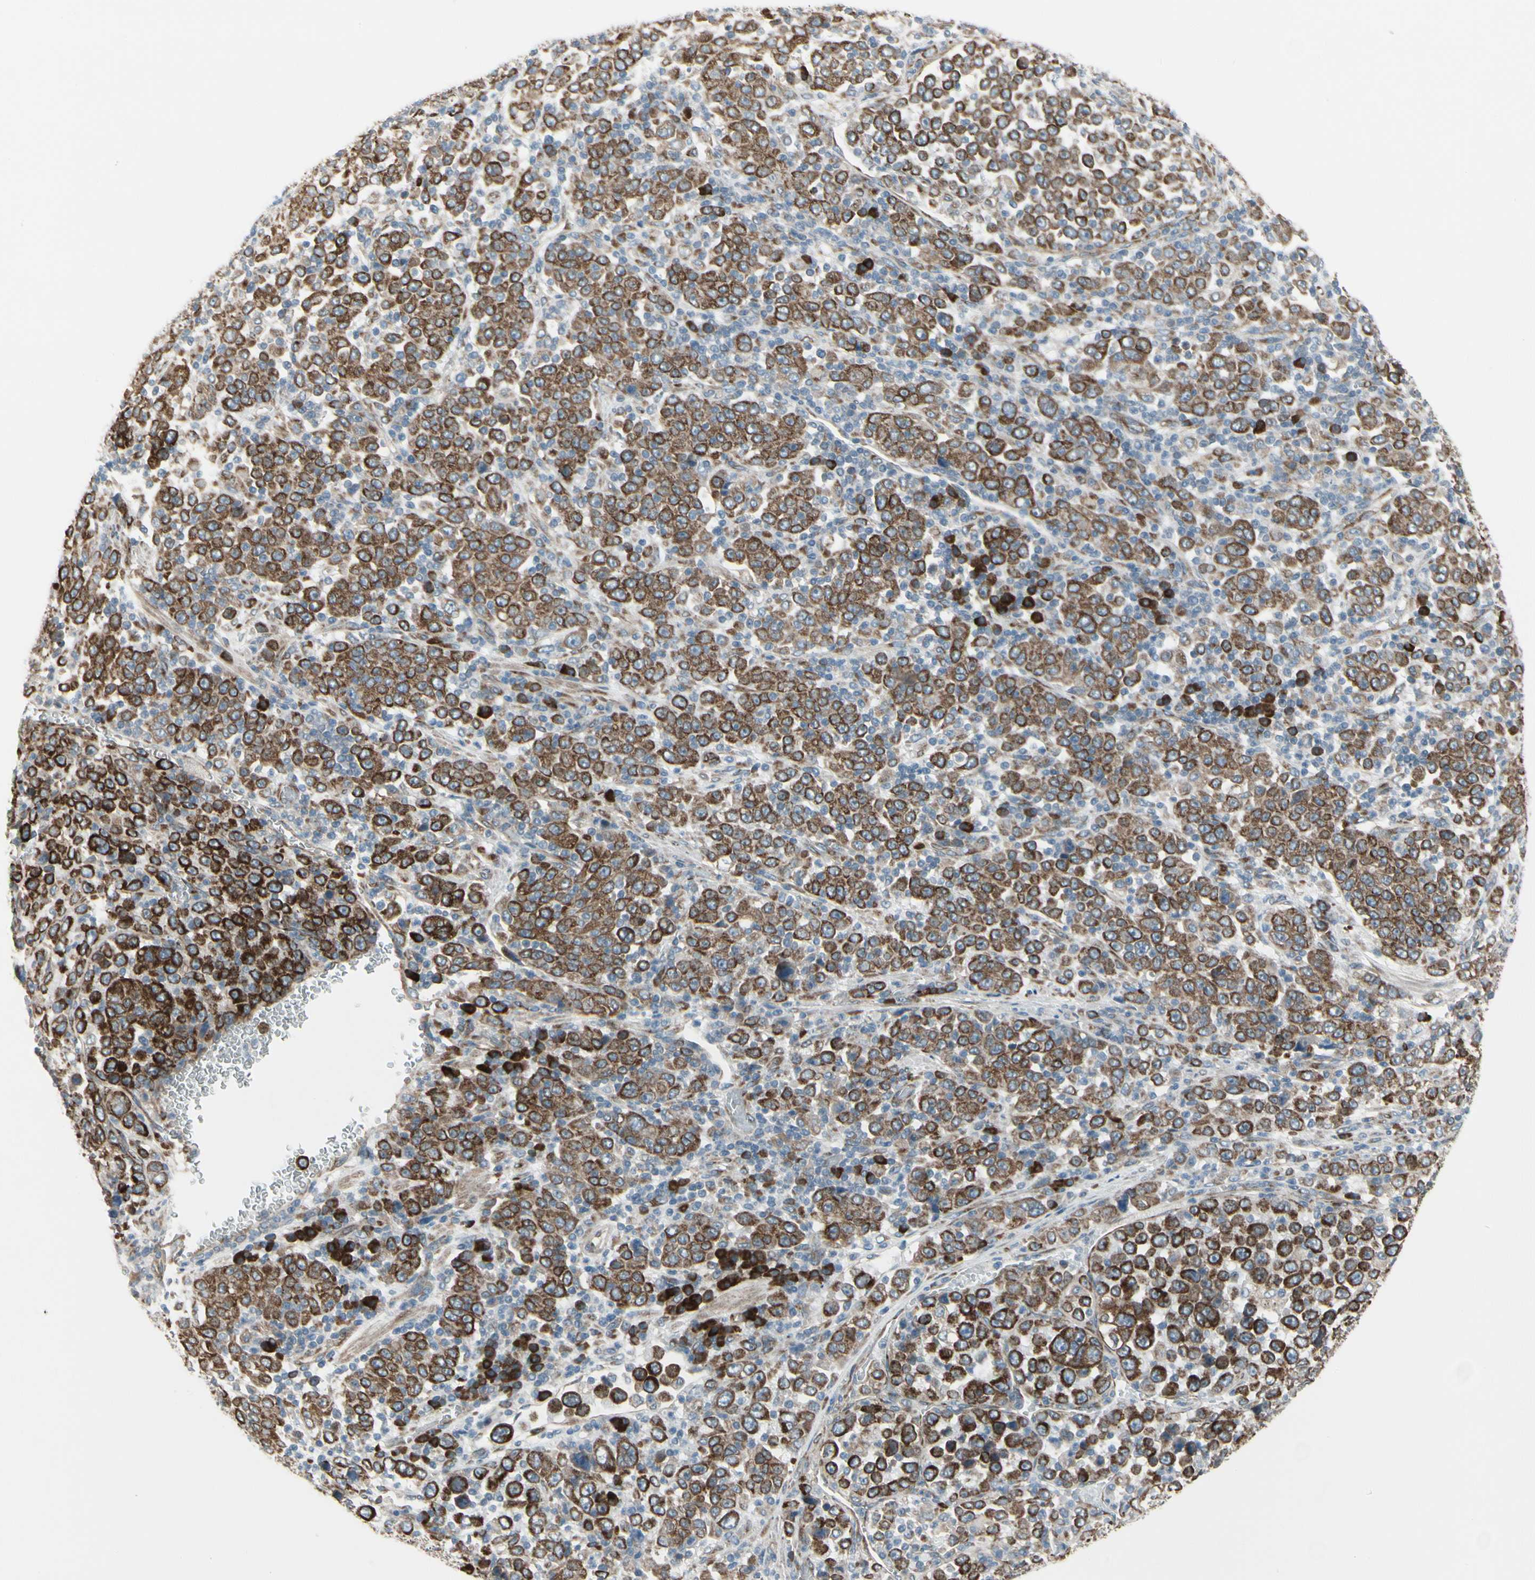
{"staining": {"intensity": "strong", "quantity": ">75%", "location": "cytoplasmic/membranous"}, "tissue": "stomach cancer", "cell_type": "Tumor cells", "image_type": "cancer", "snomed": [{"axis": "morphology", "description": "Normal tissue, NOS"}, {"axis": "morphology", "description": "Adenocarcinoma, NOS"}, {"axis": "topography", "description": "Stomach, upper"}, {"axis": "topography", "description": "Stomach"}], "caption": "Tumor cells show high levels of strong cytoplasmic/membranous staining in approximately >75% of cells in stomach cancer. (IHC, brightfield microscopy, high magnification).", "gene": "FNDC3A", "patient": {"sex": "male", "age": 59}}